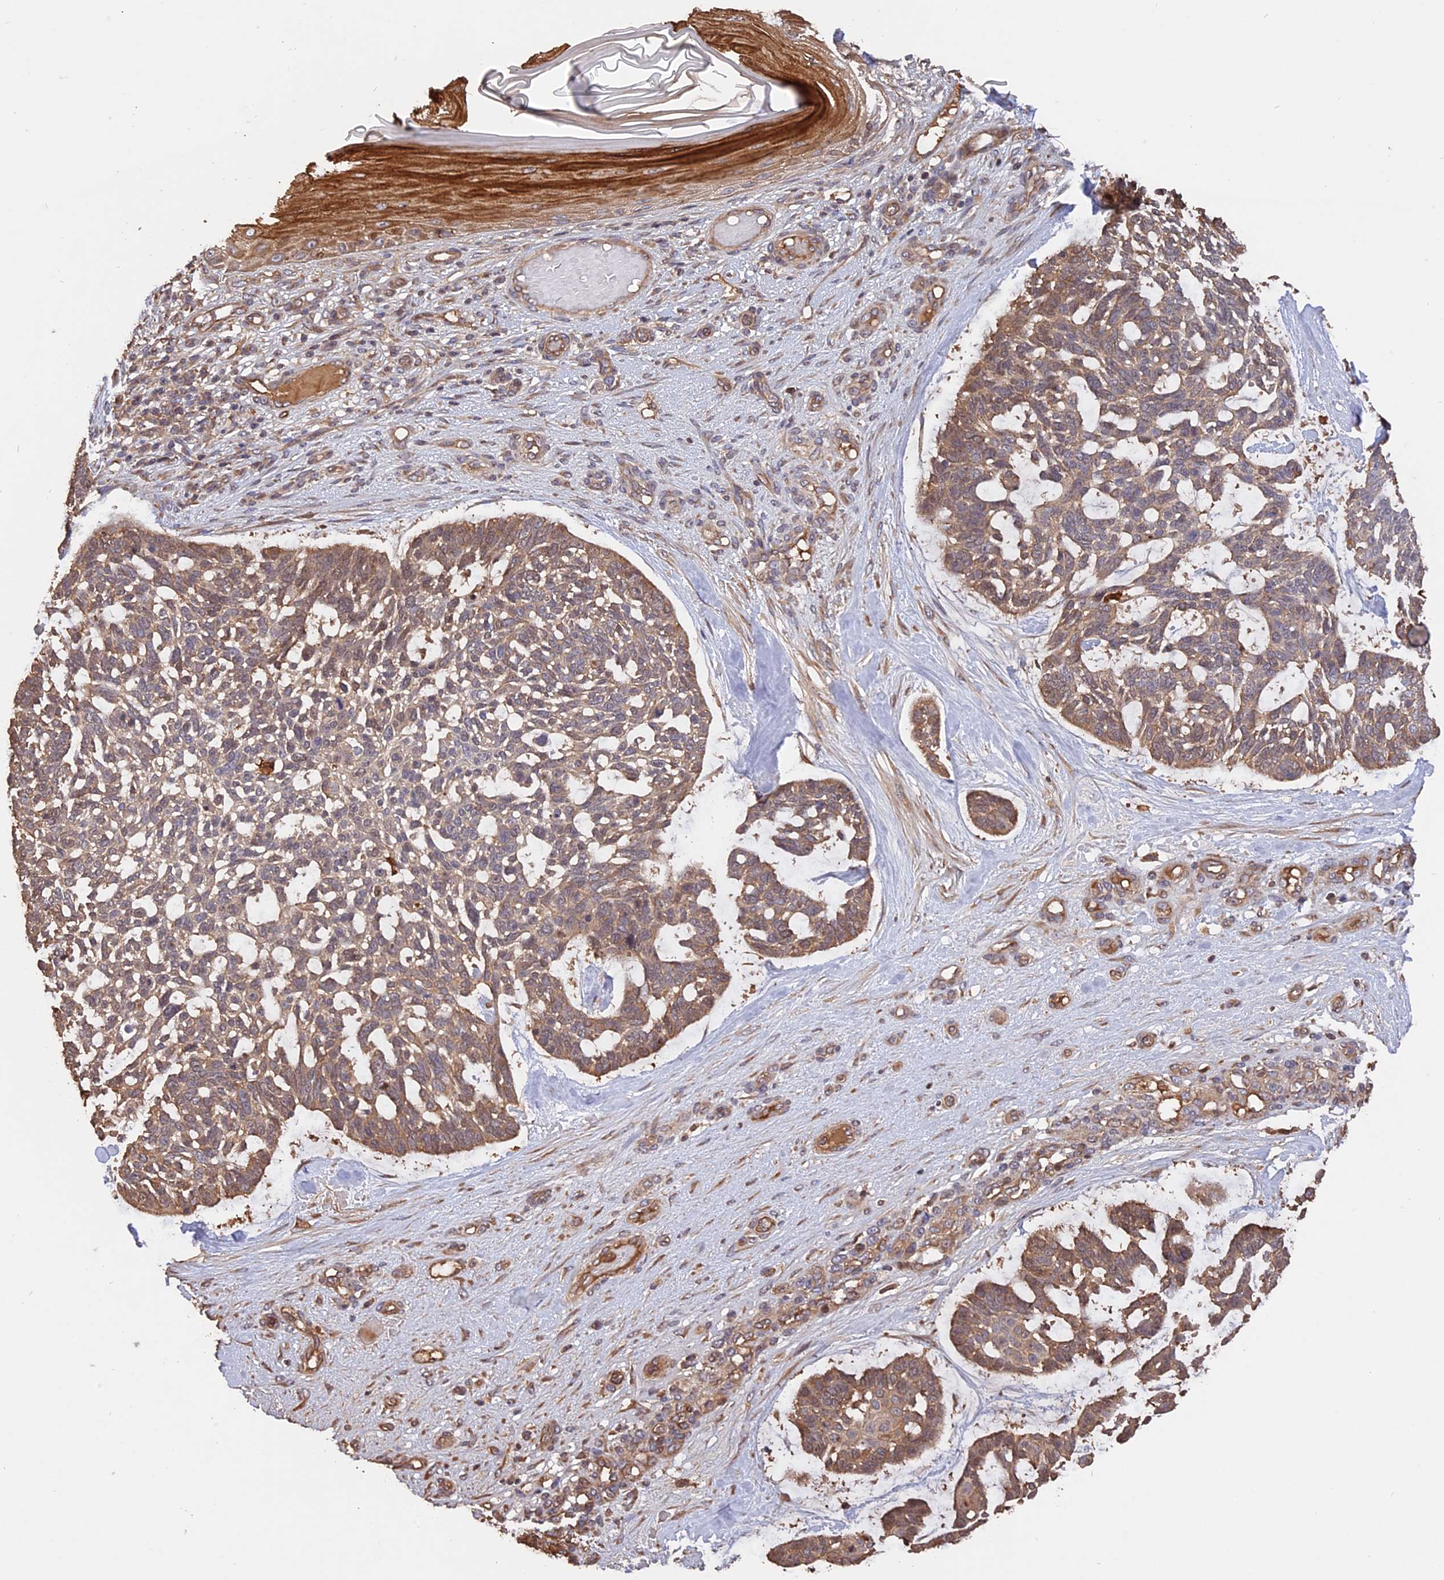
{"staining": {"intensity": "weak", "quantity": ">75%", "location": "cytoplasmic/membranous"}, "tissue": "skin cancer", "cell_type": "Tumor cells", "image_type": "cancer", "snomed": [{"axis": "morphology", "description": "Basal cell carcinoma"}, {"axis": "topography", "description": "Skin"}], "caption": "This is an image of immunohistochemistry (IHC) staining of skin basal cell carcinoma, which shows weak positivity in the cytoplasmic/membranous of tumor cells.", "gene": "RASAL1", "patient": {"sex": "male", "age": 88}}